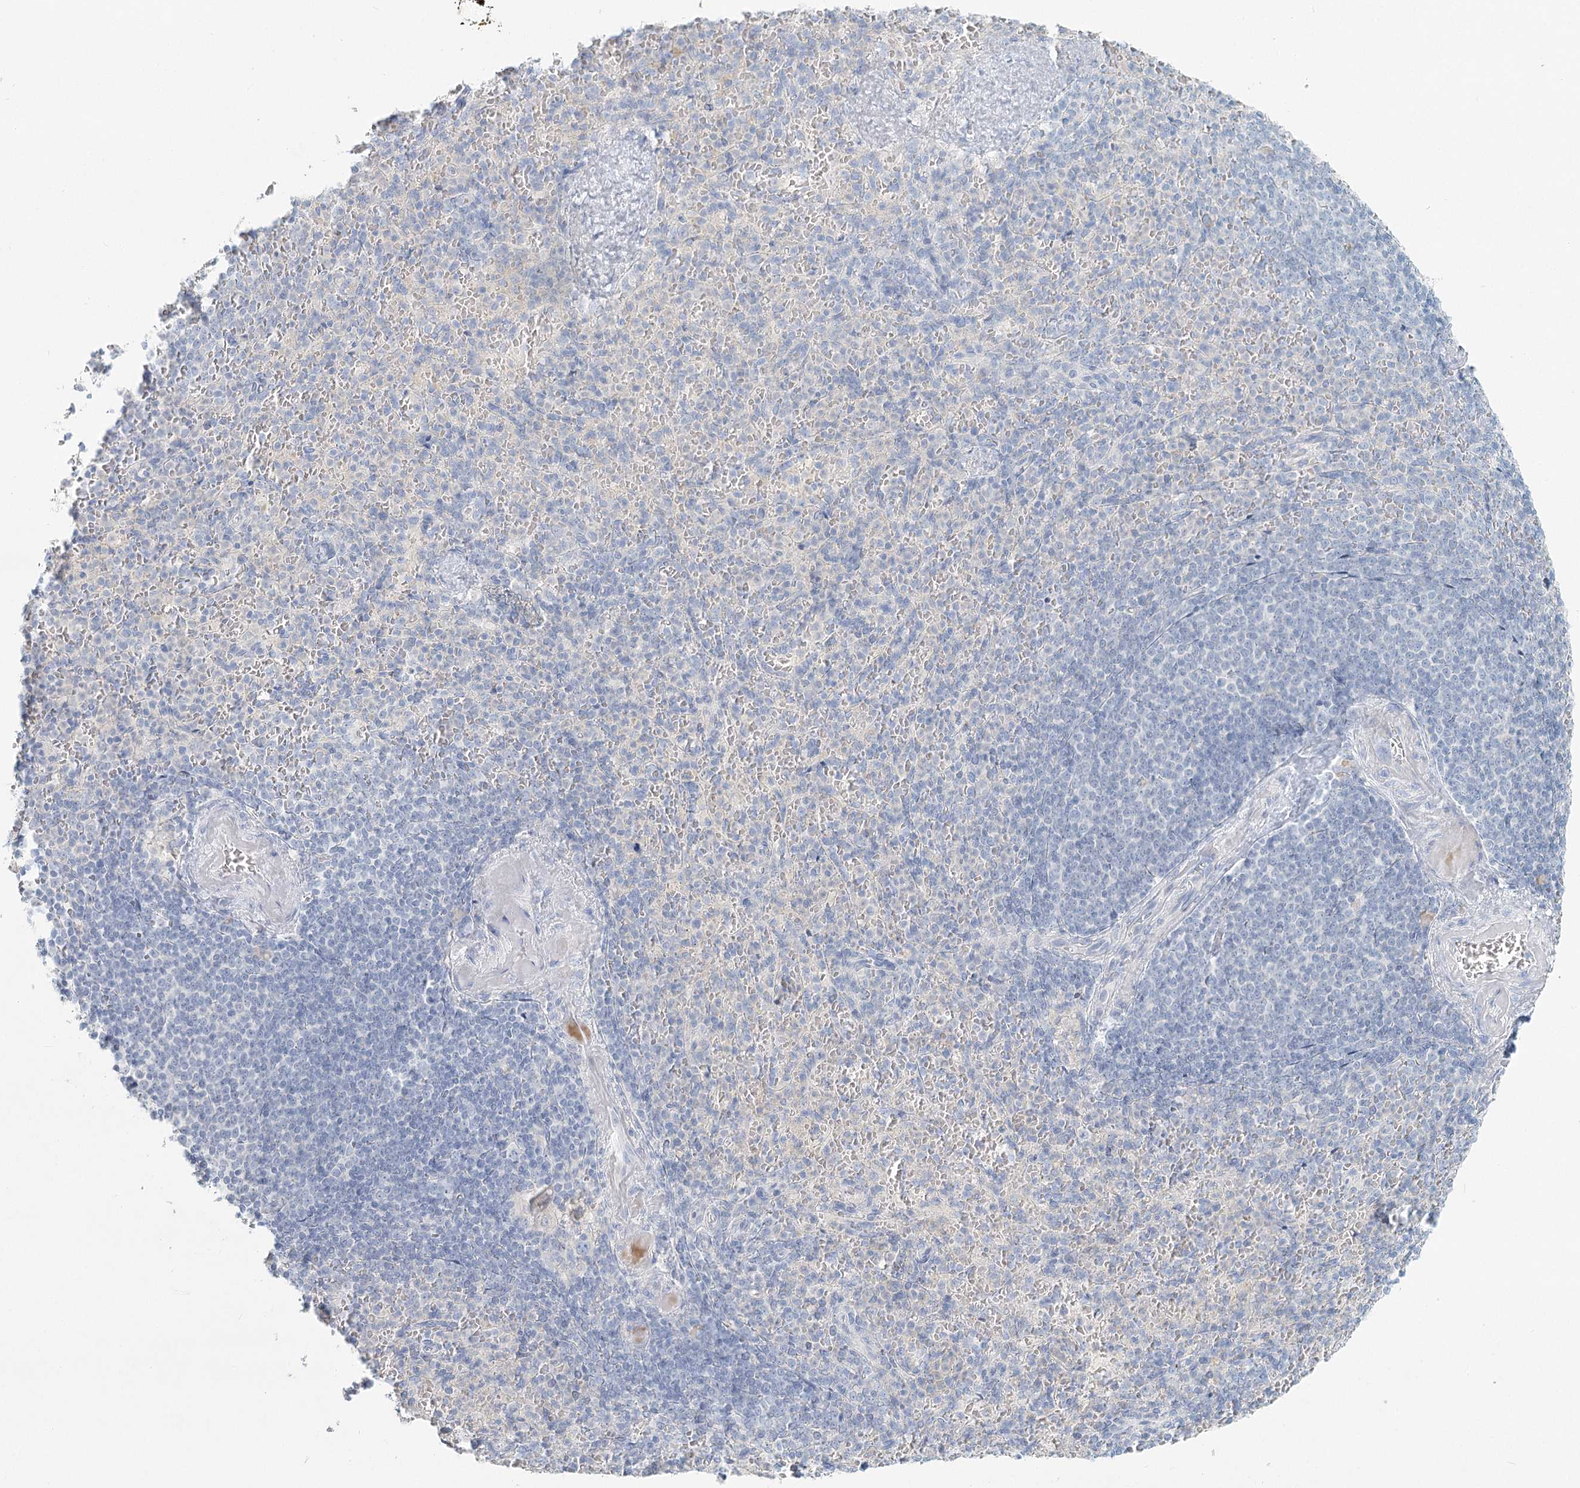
{"staining": {"intensity": "negative", "quantity": "none", "location": "none"}, "tissue": "spleen", "cell_type": "Cells in red pulp", "image_type": "normal", "snomed": [{"axis": "morphology", "description": "Normal tissue, NOS"}, {"axis": "topography", "description": "Spleen"}], "caption": "High magnification brightfield microscopy of normal spleen stained with DAB (brown) and counterstained with hematoxylin (blue): cells in red pulp show no significant positivity. (Brightfield microscopy of DAB (3,3'-diaminobenzidine) immunohistochemistry at high magnification).", "gene": "LRP2BP", "patient": {"sex": "female", "age": 74}}